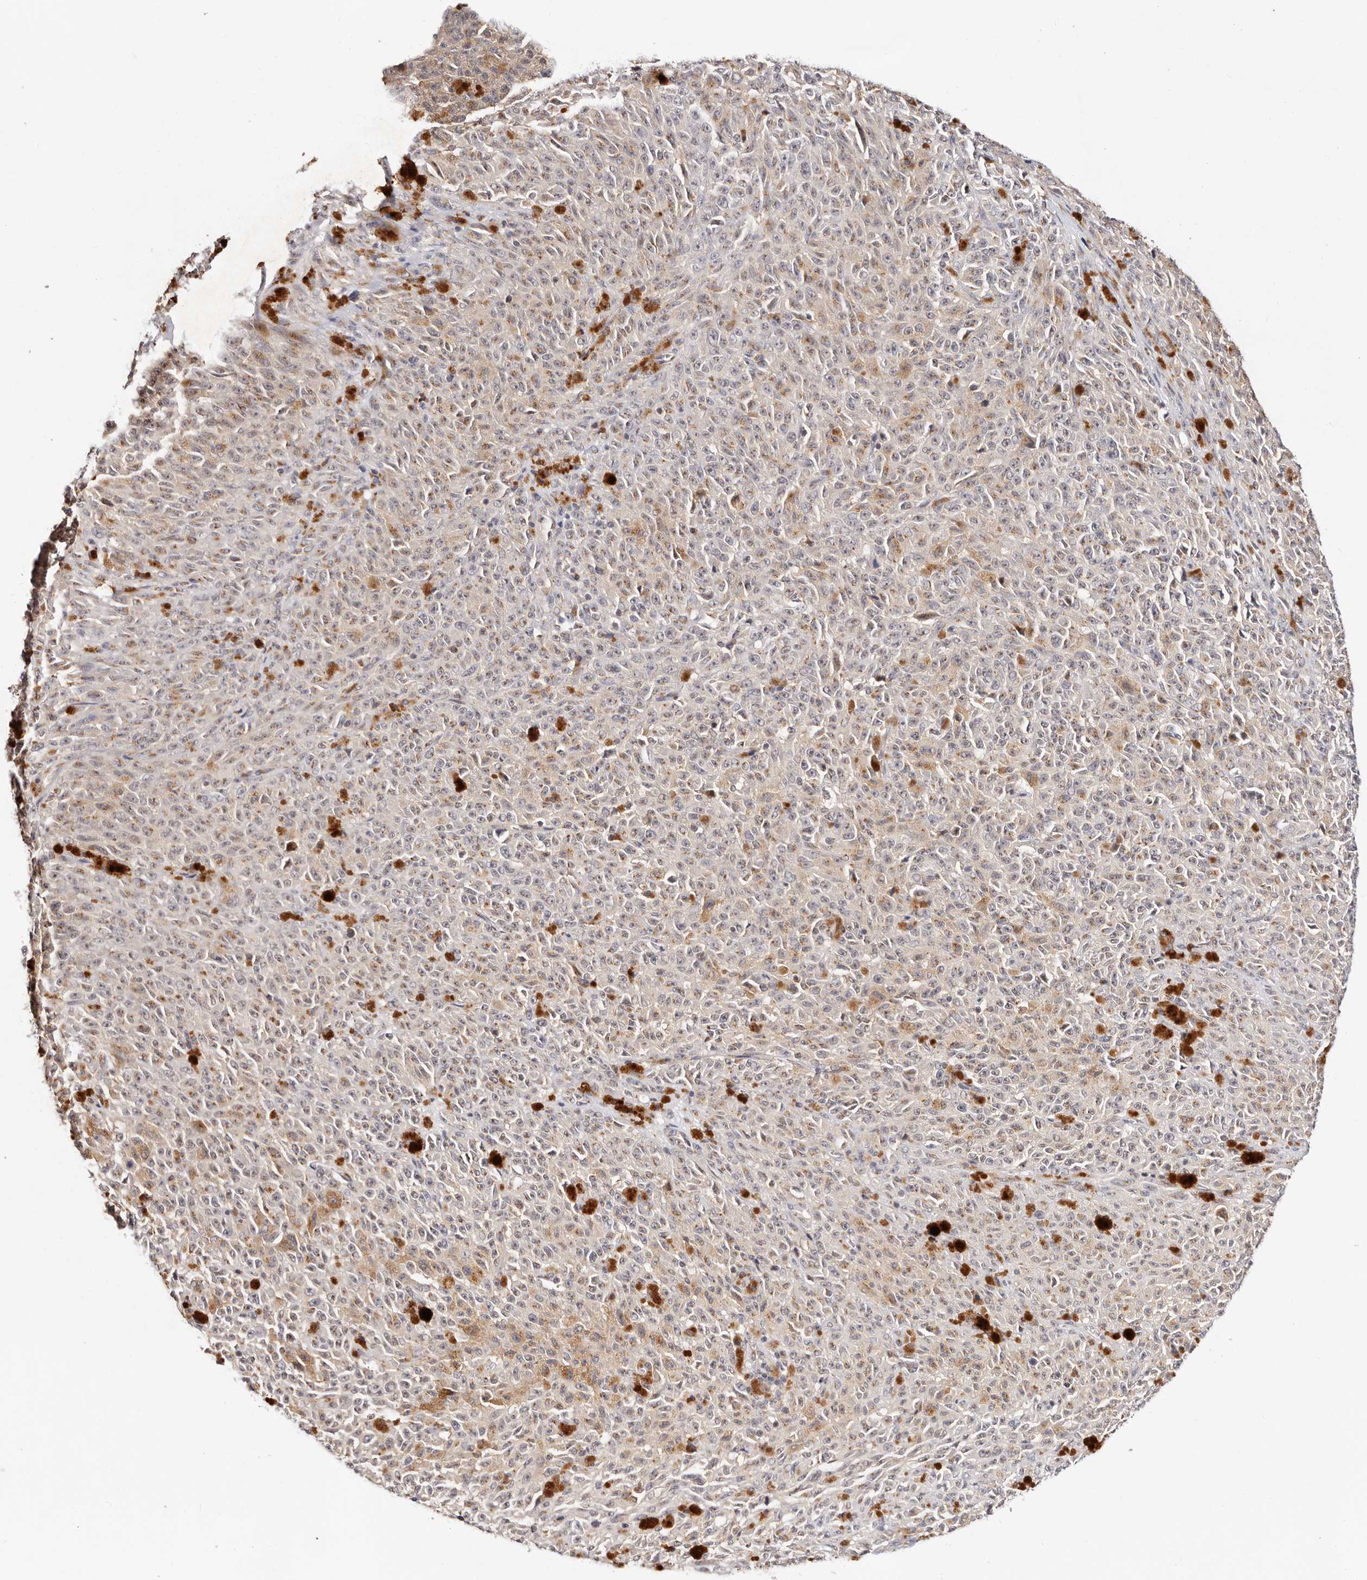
{"staining": {"intensity": "weak", "quantity": ">75%", "location": "cytoplasmic/membranous"}, "tissue": "melanoma", "cell_type": "Tumor cells", "image_type": "cancer", "snomed": [{"axis": "morphology", "description": "Malignant melanoma, NOS"}, {"axis": "topography", "description": "Skin"}], "caption": "DAB (3,3'-diaminobenzidine) immunohistochemical staining of malignant melanoma demonstrates weak cytoplasmic/membranous protein expression in approximately >75% of tumor cells.", "gene": "VIPAS39", "patient": {"sex": "female", "age": 82}}